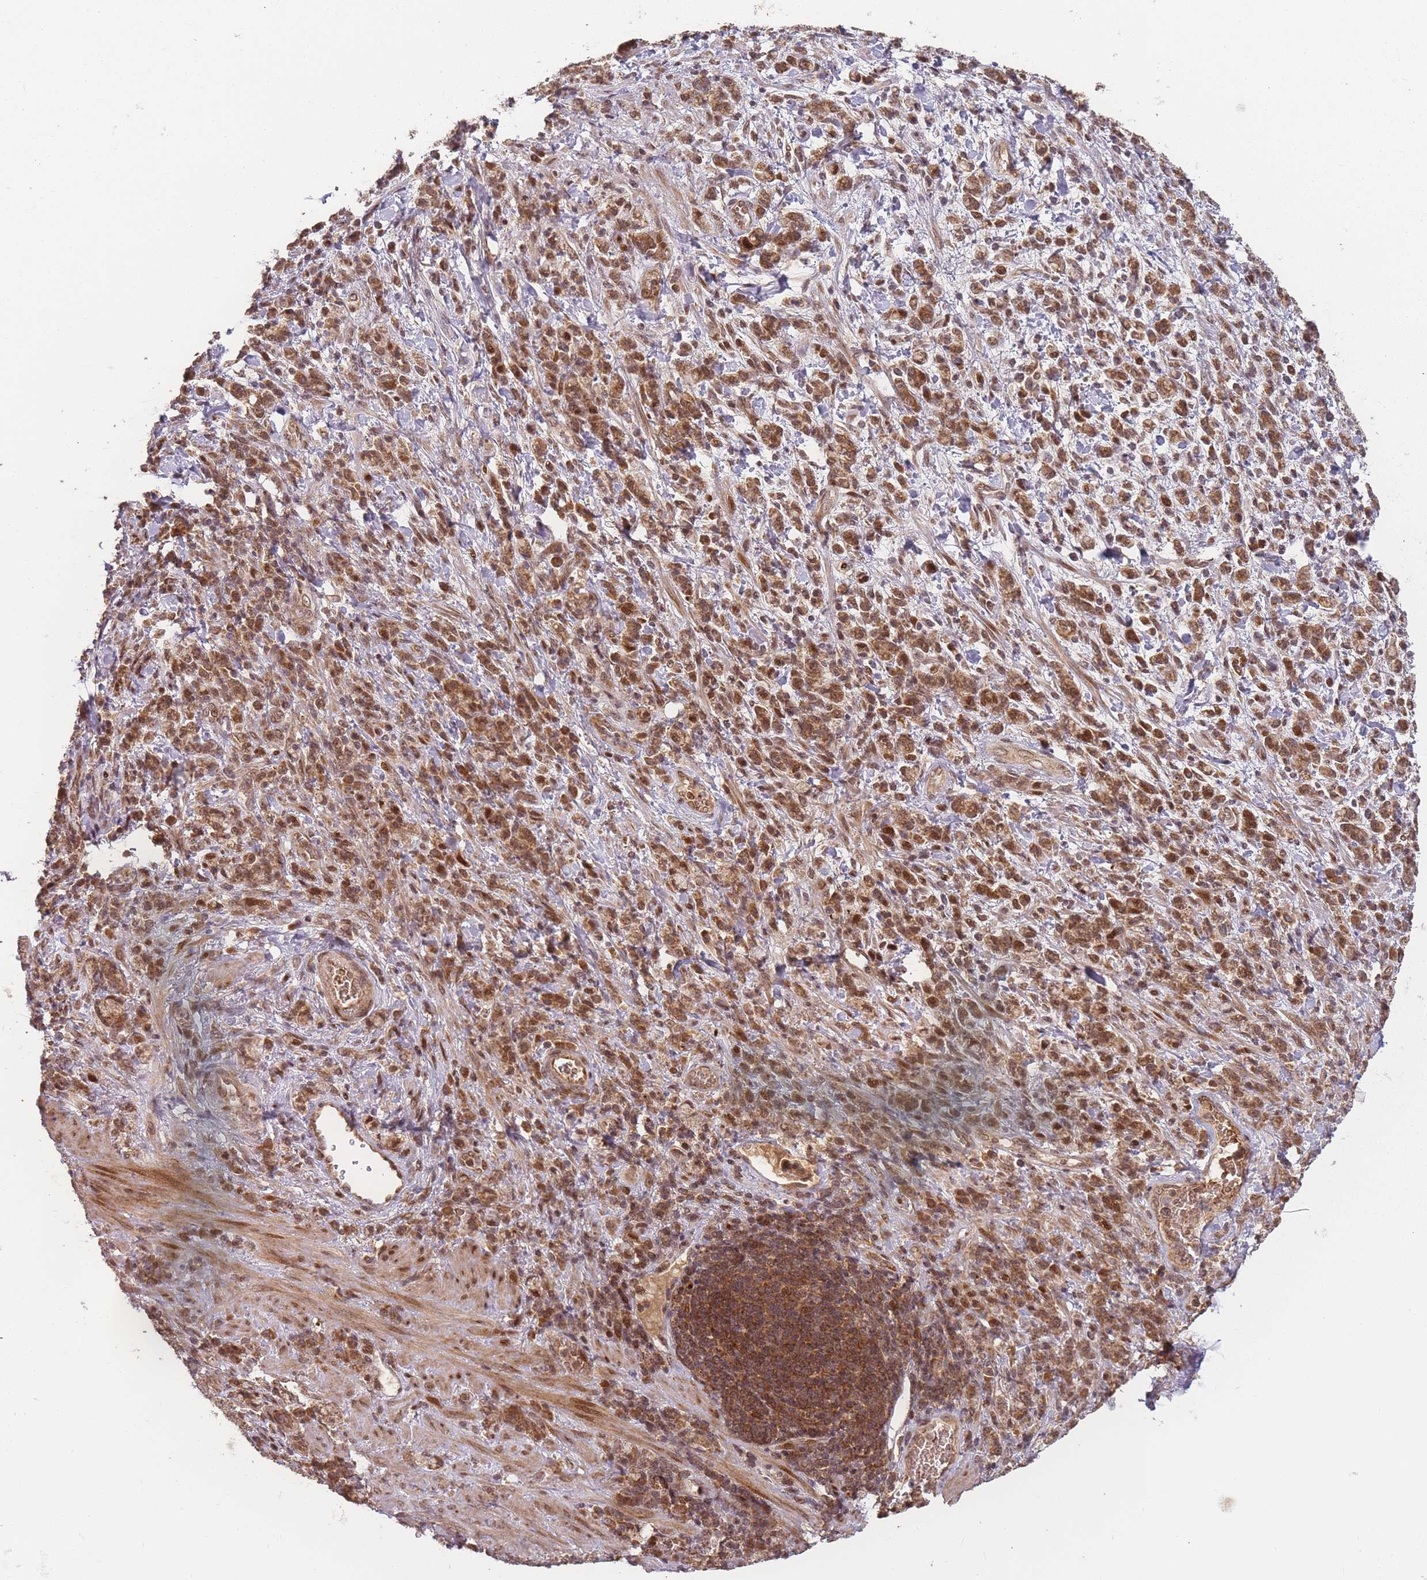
{"staining": {"intensity": "moderate", "quantity": ">75%", "location": "cytoplasmic/membranous,nuclear"}, "tissue": "stomach cancer", "cell_type": "Tumor cells", "image_type": "cancer", "snomed": [{"axis": "morphology", "description": "Adenocarcinoma, NOS"}, {"axis": "topography", "description": "Stomach"}], "caption": "Tumor cells exhibit medium levels of moderate cytoplasmic/membranous and nuclear expression in about >75% of cells in human stomach adenocarcinoma.", "gene": "ZNF497", "patient": {"sex": "male", "age": 76}}